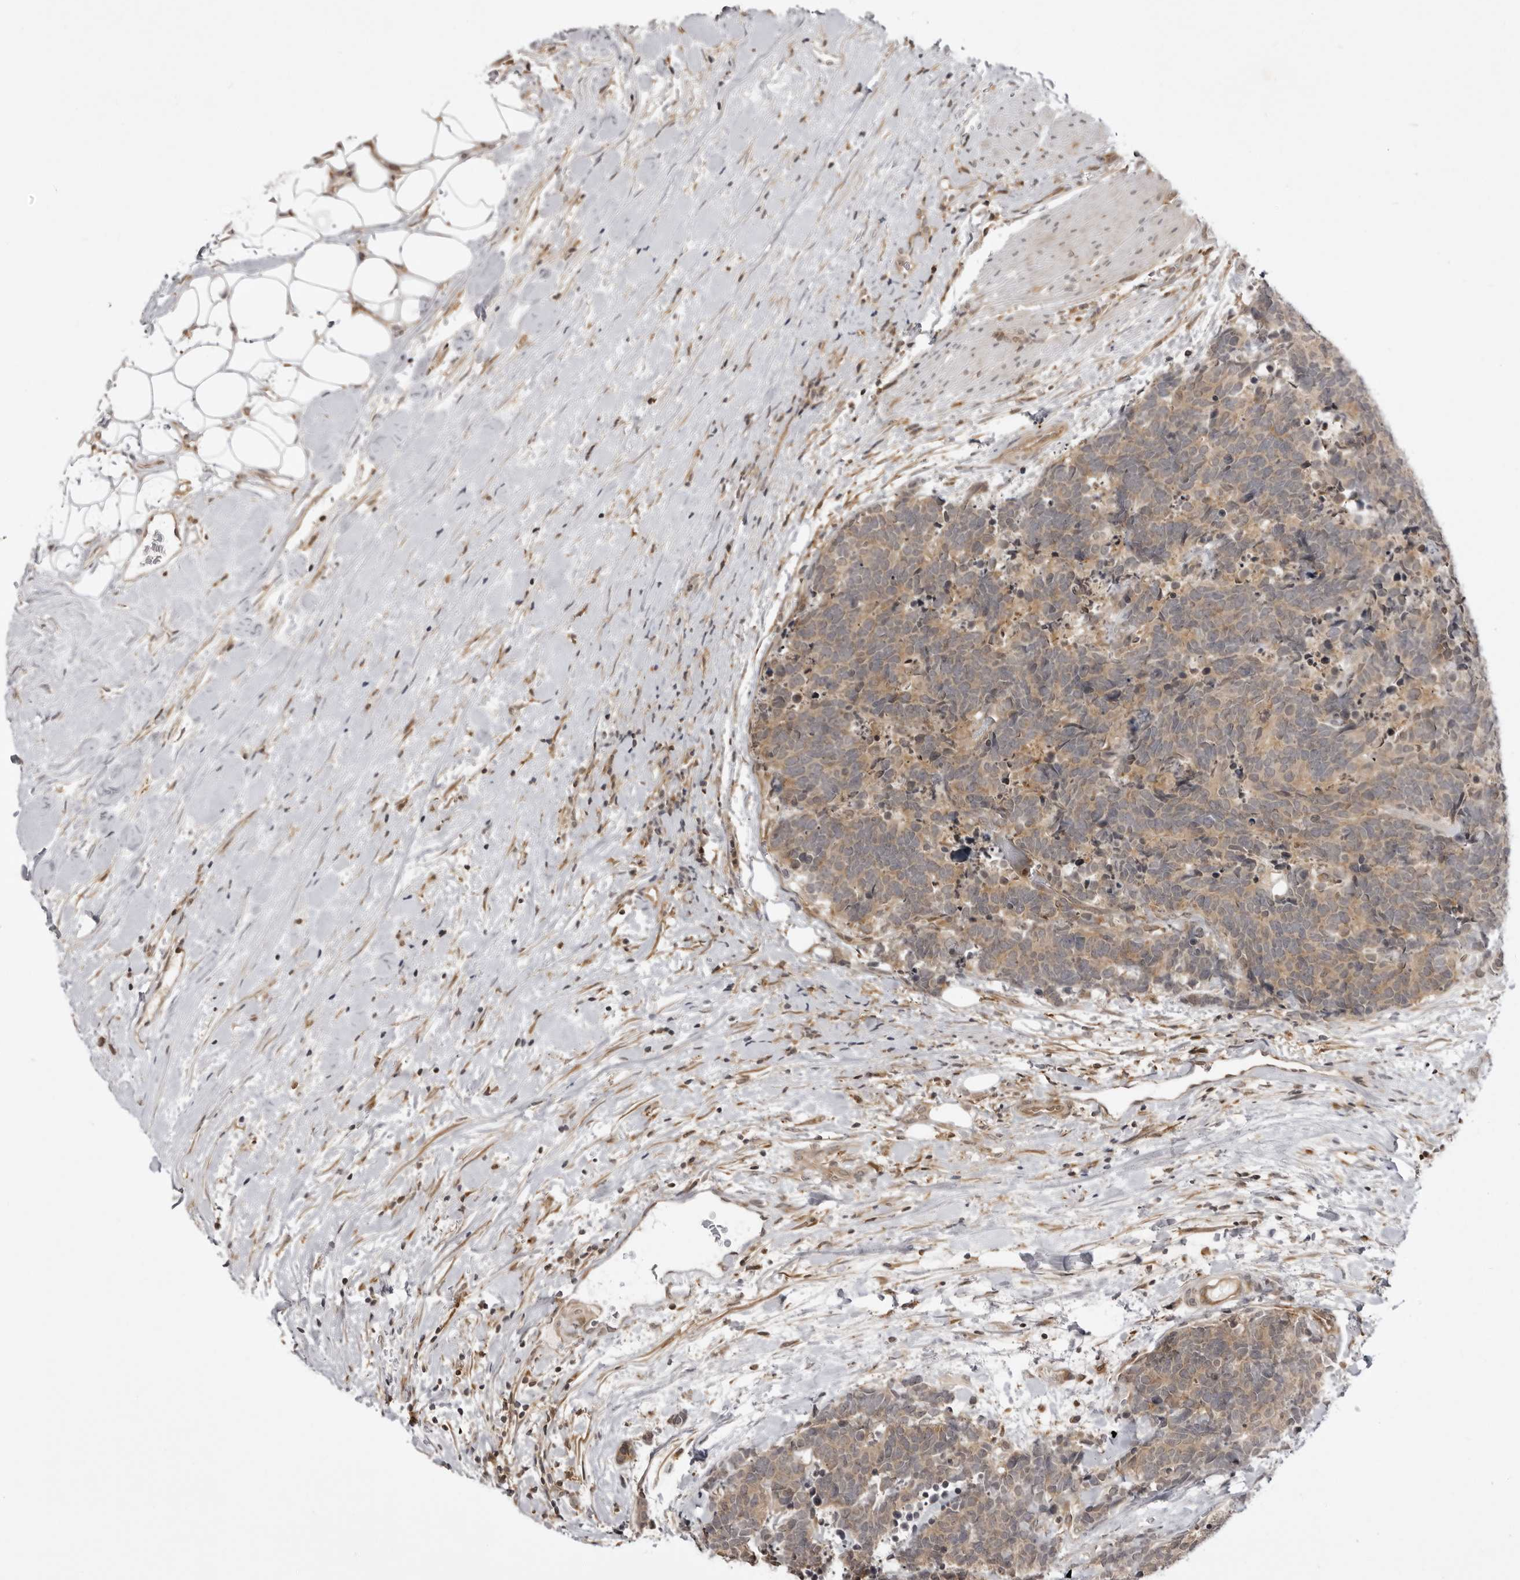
{"staining": {"intensity": "weak", "quantity": ">75%", "location": "cytoplasmic/membranous"}, "tissue": "carcinoid", "cell_type": "Tumor cells", "image_type": "cancer", "snomed": [{"axis": "morphology", "description": "Carcinoma, NOS"}, {"axis": "morphology", "description": "Carcinoid, malignant, NOS"}, {"axis": "topography", "description": "Urinary bladder"}], "caption": "Protein staining shows weak cytoplasmic/membranous positivity in about >75% of tumor cells in carcinoid.", "gene": "USP43", "patient": {"sex": "male", "age": 57}}